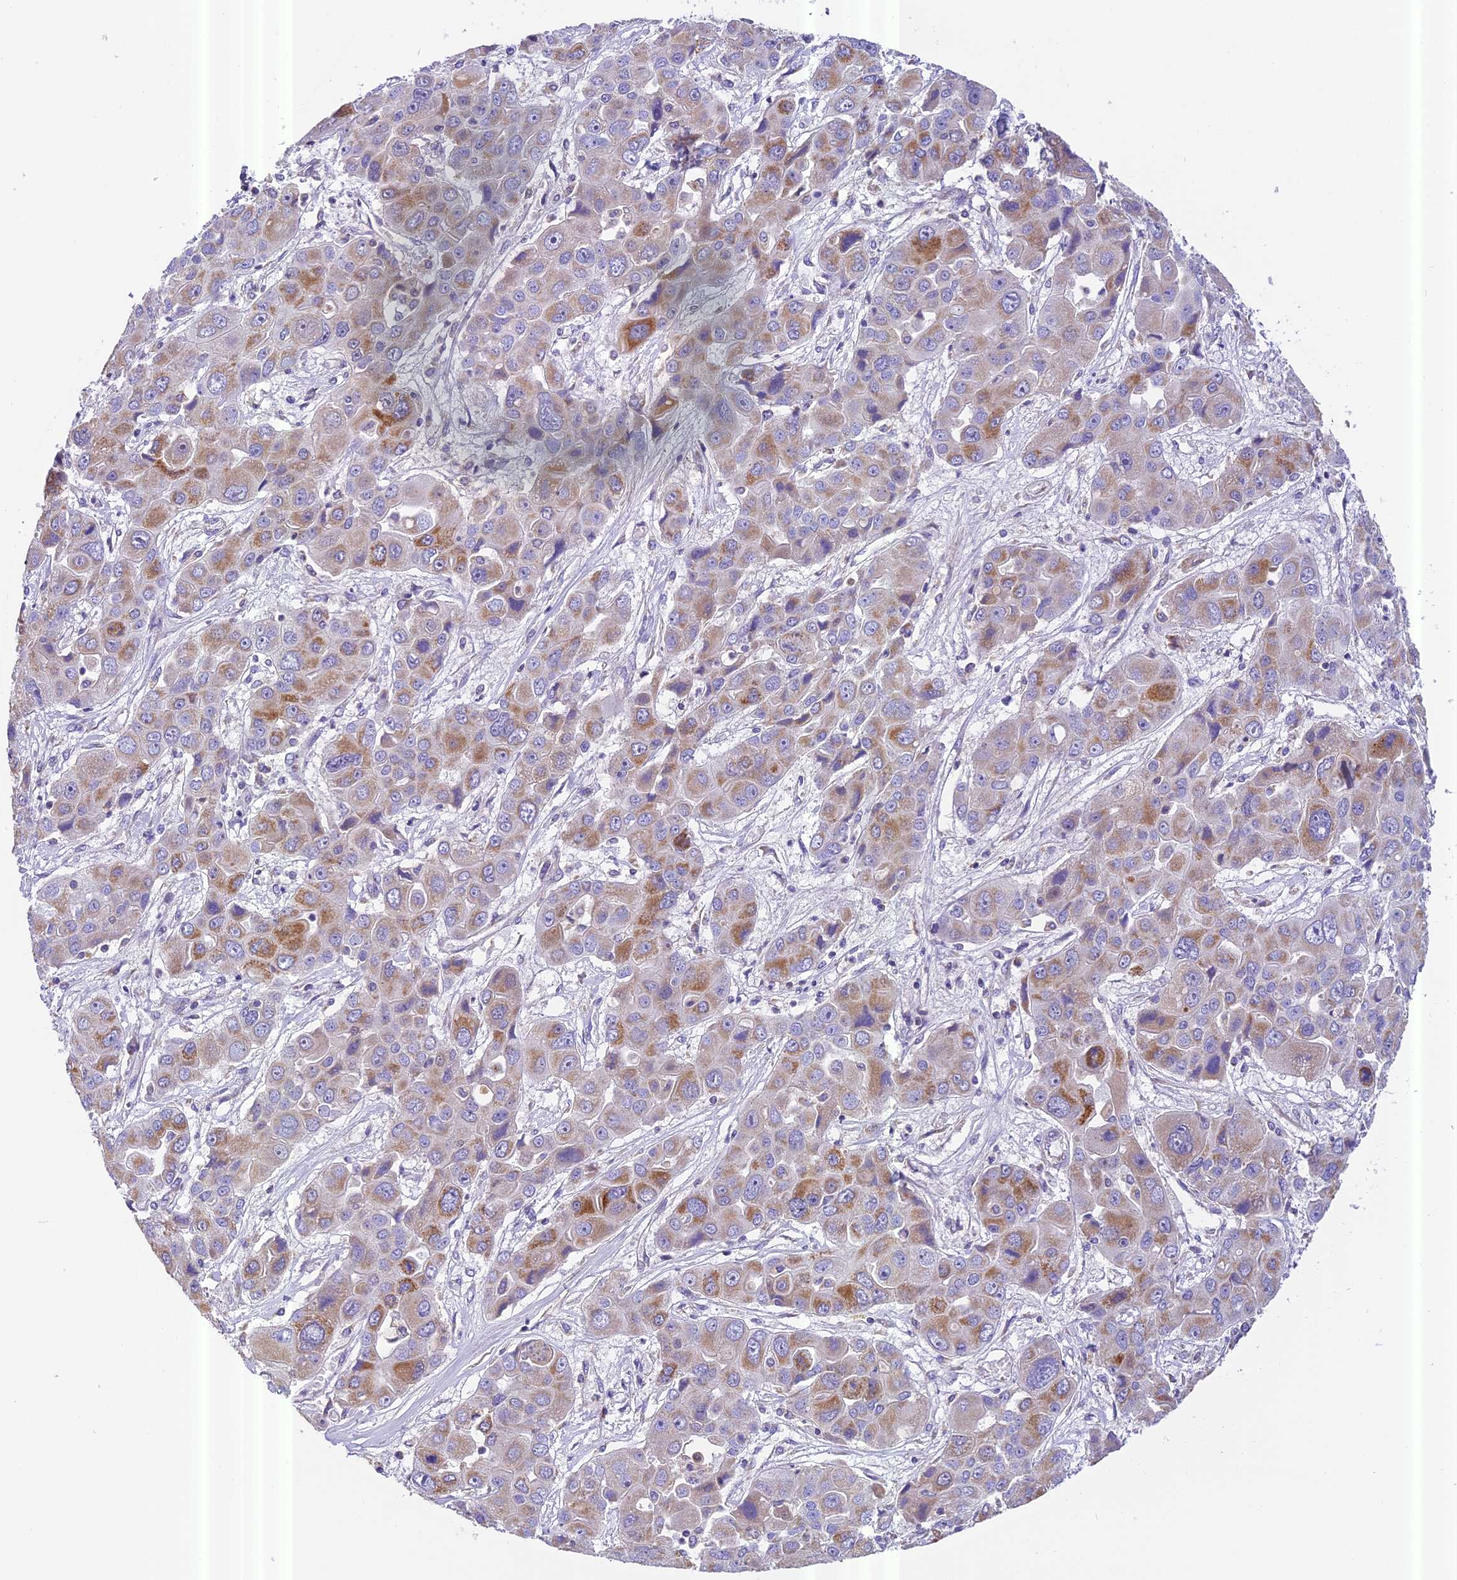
{"staining": {"intensity": "moderate", "quantity": "<25%", "location": "cytoplasmic/membranous"}, "tissue": "liver cancer", "cell_type": "Tumor cells", "image_type": "cancer", "snomed": [{"axis": "morphology", "description": "Cholangiocarcinoma"}, {"axis": "topography", "description": "Liver"}], "caption": "Human liver cancer stained with a brown dye reveals moderate cytoplasmic/membranous positive staining in about <25% of tumor cells.", "gene": "MGME1", "patient": {"sex": "male", "age": 67}}